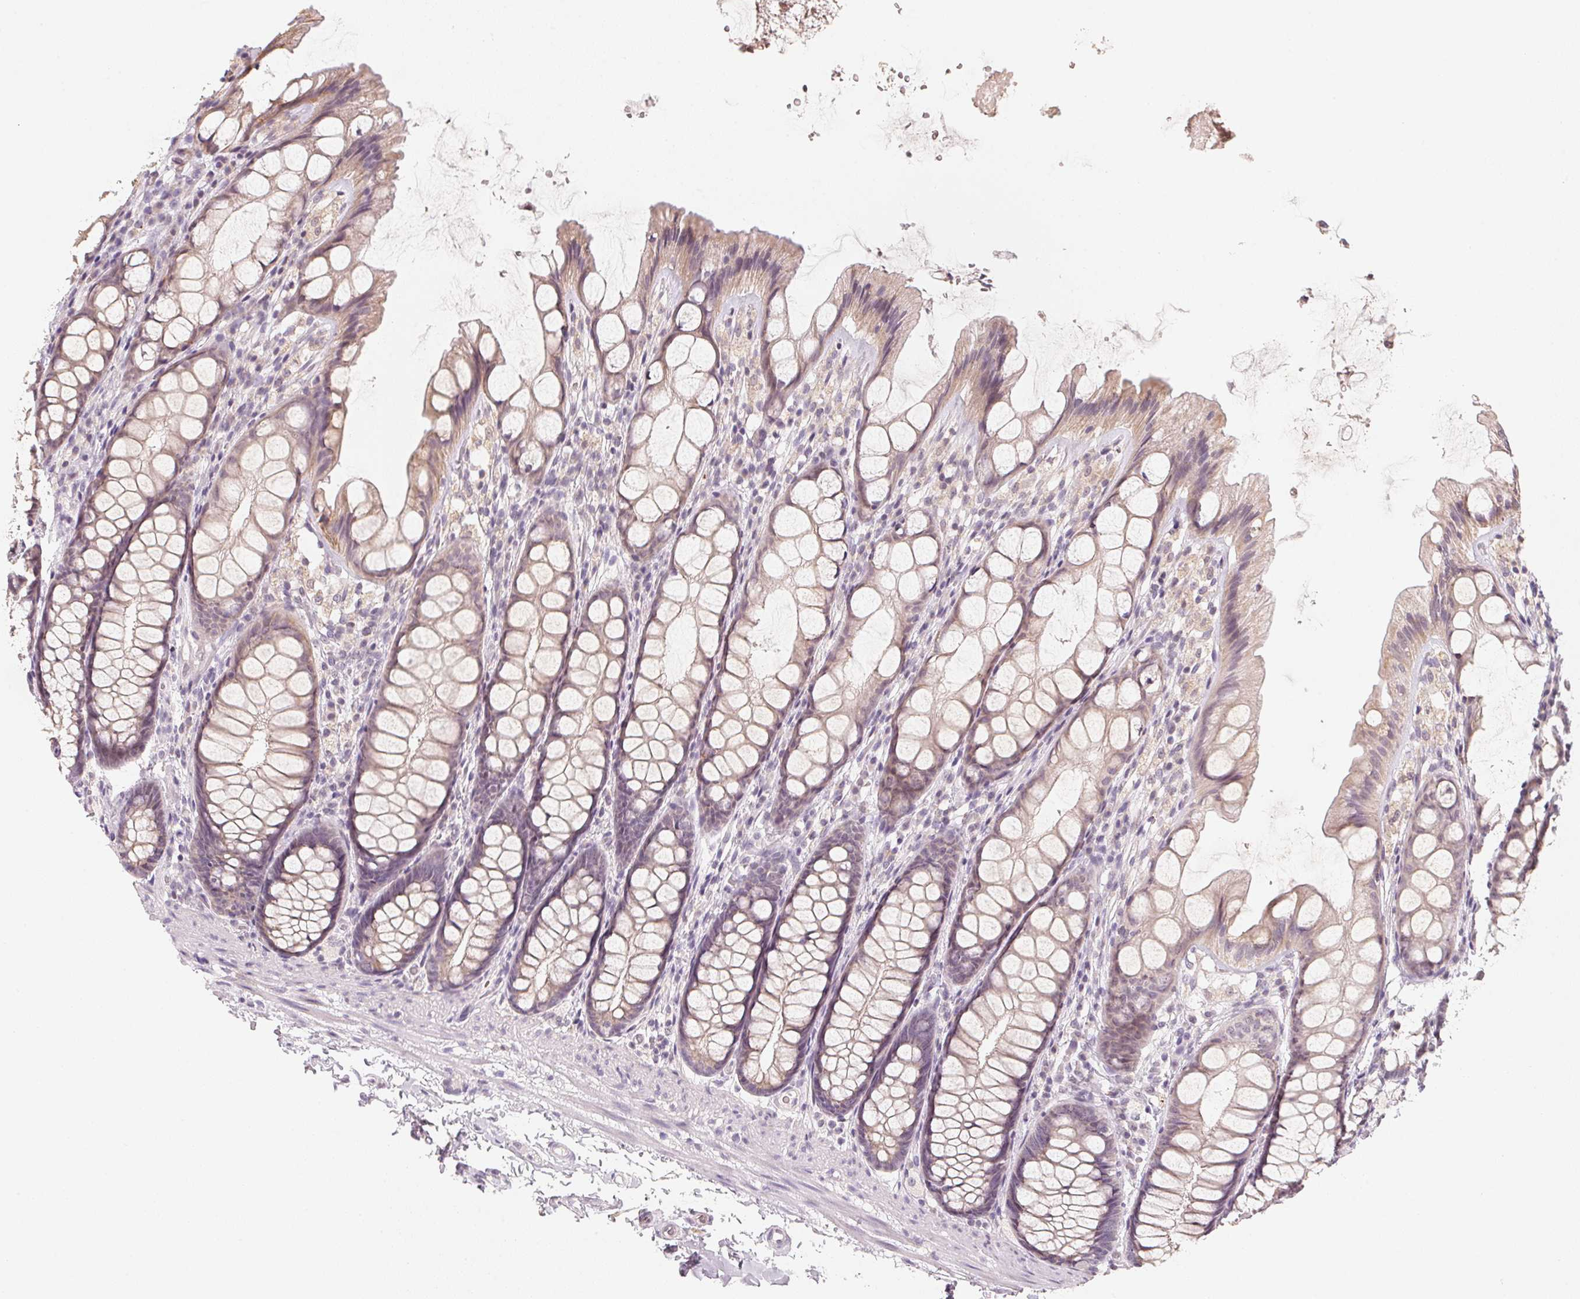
{"staining": {"intensity": "negative", "quantity": "none", "location": "none"}, "tissue": "colon", "cell_type": "Endothelial cells", "image_type": "normal", "snomed": [{"axis": "morphology", "description": "Normal tissue, NOS"}, {"axis": "topography", "description": "Colon"}], "caption": "Immunohistochemical staining of normal human colon demonstrates no significant positivity in endothelial cells.", "gene": "ANKRD31", "patient": {"sex": "male", "age": 47}}